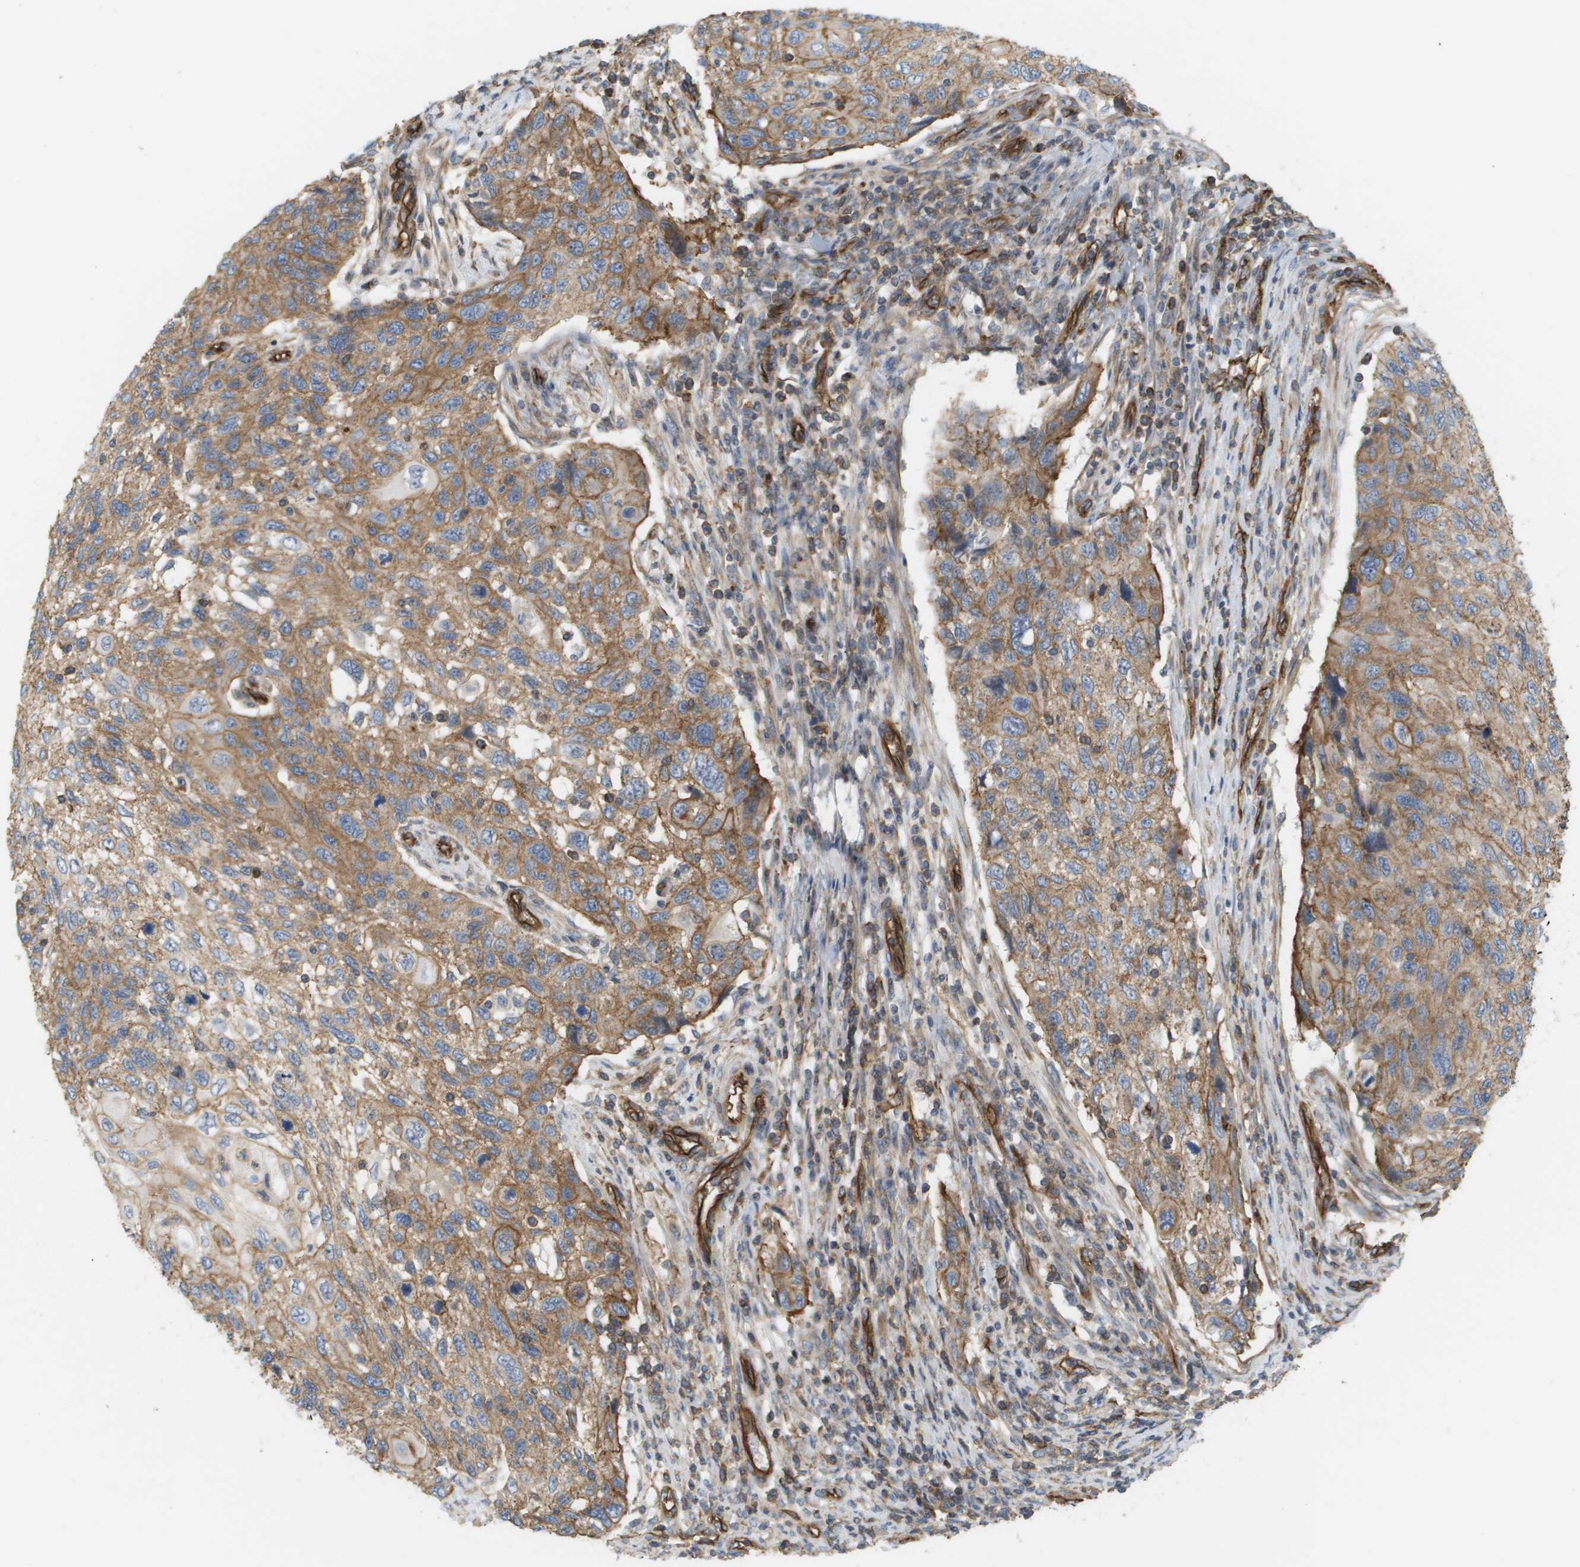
{"staining": {"intensity": "moderate", "quantity": ">75%", "location": "cytoplasmic/membranous"}, "tissue": "cervical cancer", "cell_type": "Tumor cells", "image_type": "cancer", "snomed": [{"axis": "morphology", "description": "Squamous cell carcinoma, NOS"}, {"axis": "topography", "description": "Cervix"}], "caption": "Immunohistochemistry (IHC) staining of cervical squamous cell carcinoma, which exhibits medium levels of moderate cytoplasmic/membranous positivity in about >75% of tumor cells indicating moderate cytoplasmic/membranous protein staining. The staining was performed using DAB (3,3'-diaminobenzidine) (brown) for protein detection and nuclei were counterstained in hematoxylin (blue).", "gene": "SGMS2", "patient": {"sex": "female", "age": 70}}